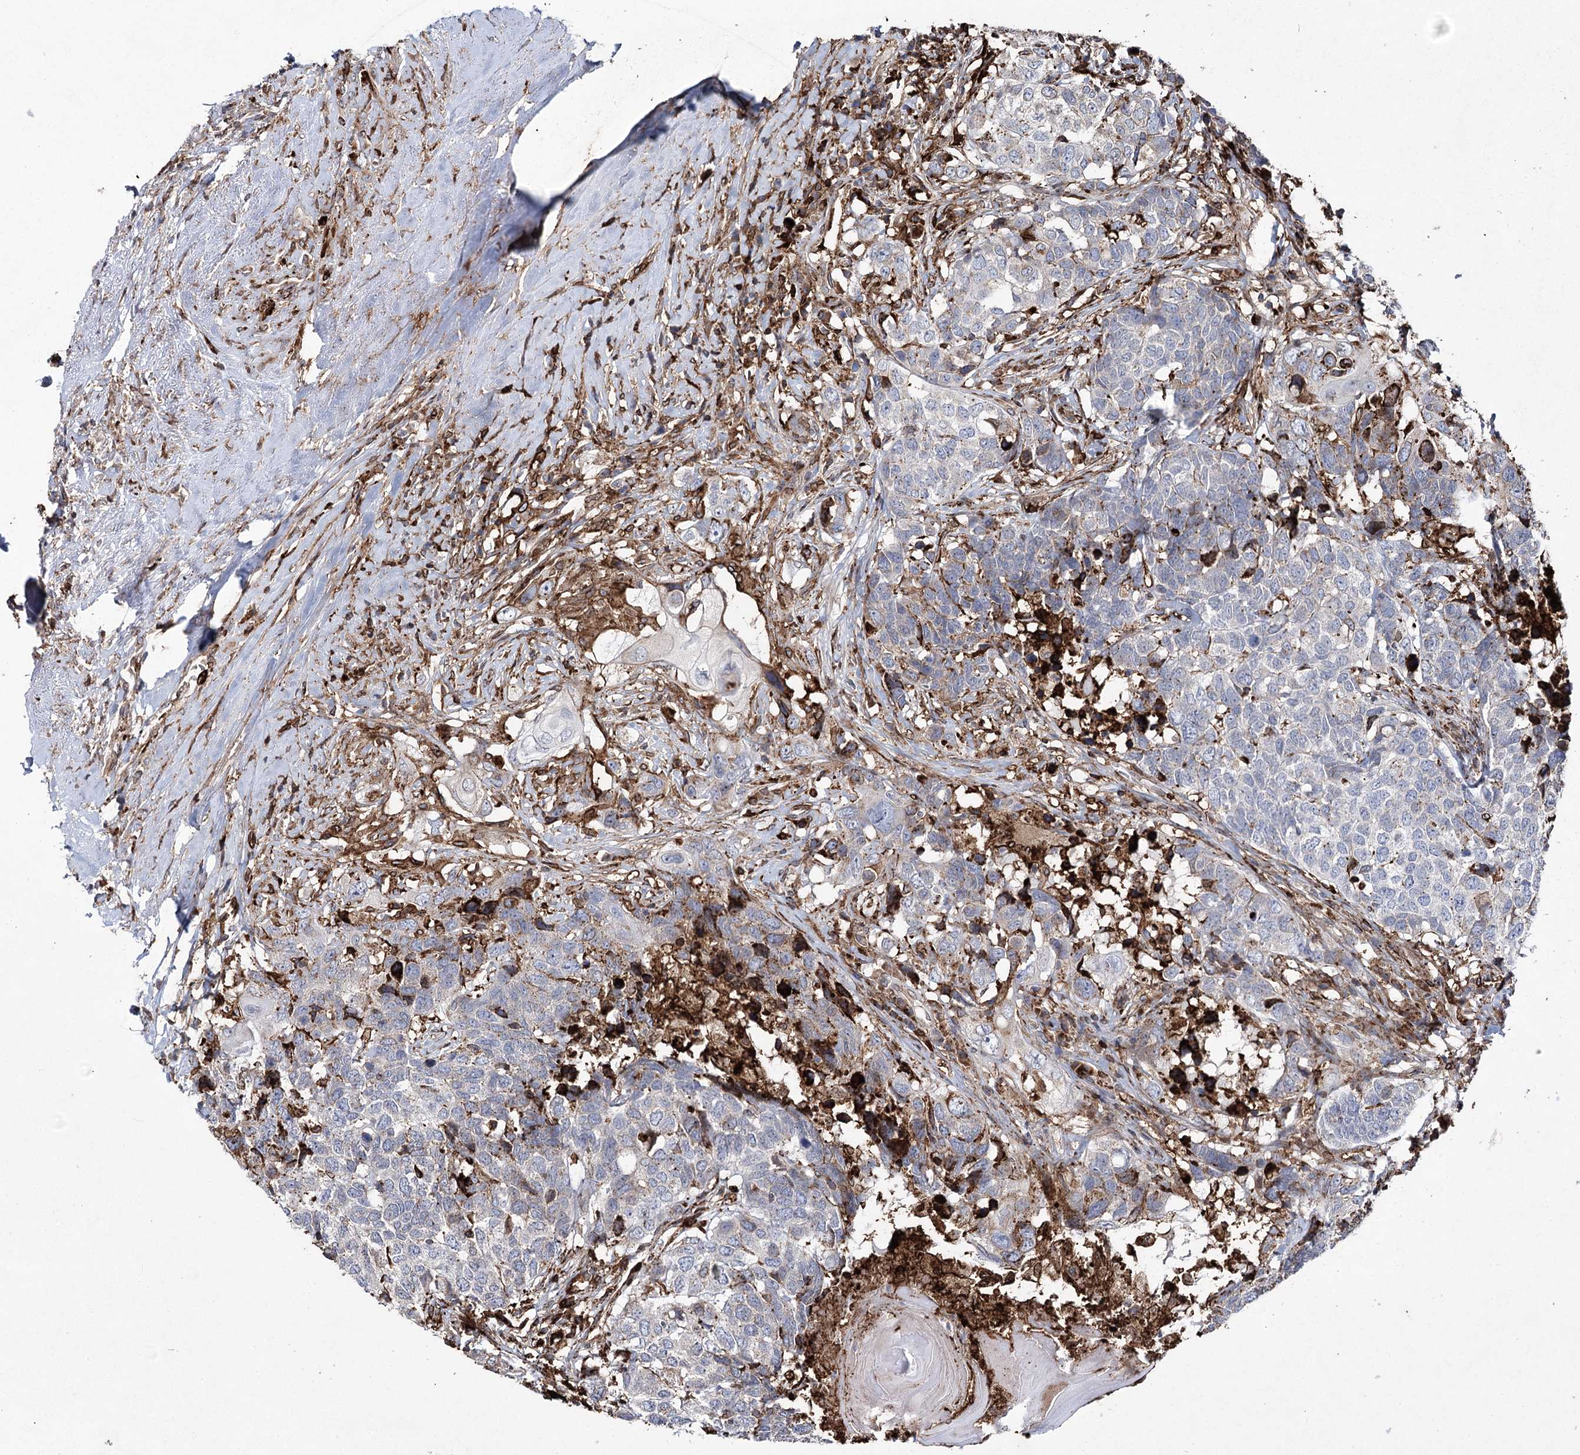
{"staining": {"intensity": "negative", "quantity": "none", "location": "none"}, "tissue": "head and neck cancer", "cell_type": "Tumor cells", "image_type": "cancer", "snomed": [{"axis": "morphology", "description": "Squamous cell carcinoma, NOS"}, {"axis": "topography", "description": "Head-Neck"}], "caption": "Immunohistochemistry (IHC) of squamous cell carcinoma (head and neck) demonstrates no positivity in tumor cells. Nuclei are stained in blue.", "gene": "DCUN1D4", "patient": {"sex": "male", "age": 66}}